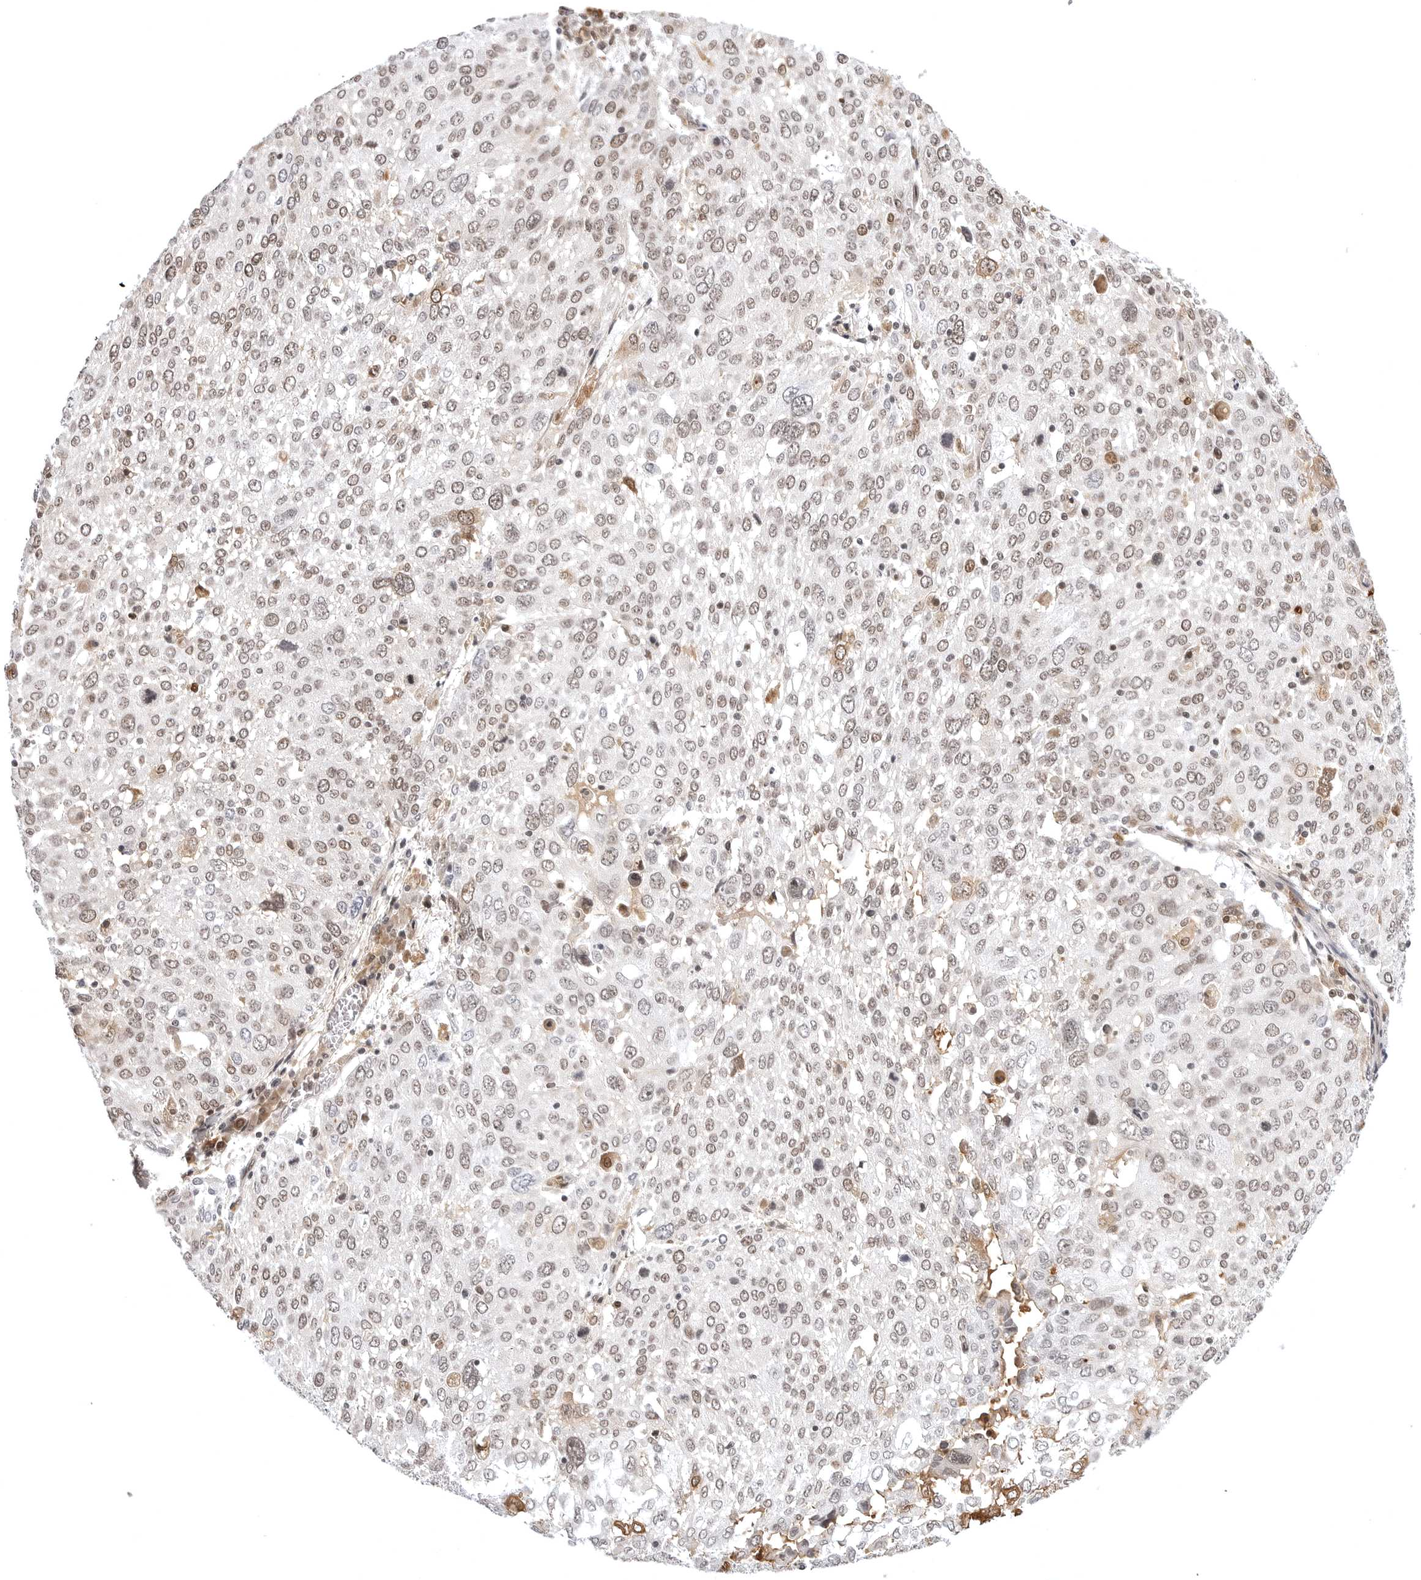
{"staining": {"intensity": "moderate", "quantity": ">75%", "location": "nuclear"}, "tissue": "lung cancer", "cell_type": "Tumor cells", "image_type": "cancer", "snomed": [{"axis": "morphology", "description": "Squamous cell carcinoma, NOS"}, {"axis": "topography", "description": "Lung"}], "caption": "Tumor cells demonstrate medium levels of moderate nuclear positivity in about >75% of cells in human squamous cell carcinoma (lung).", "gene": "PHF3", "patient": {"sex": "male", "age": 65}}